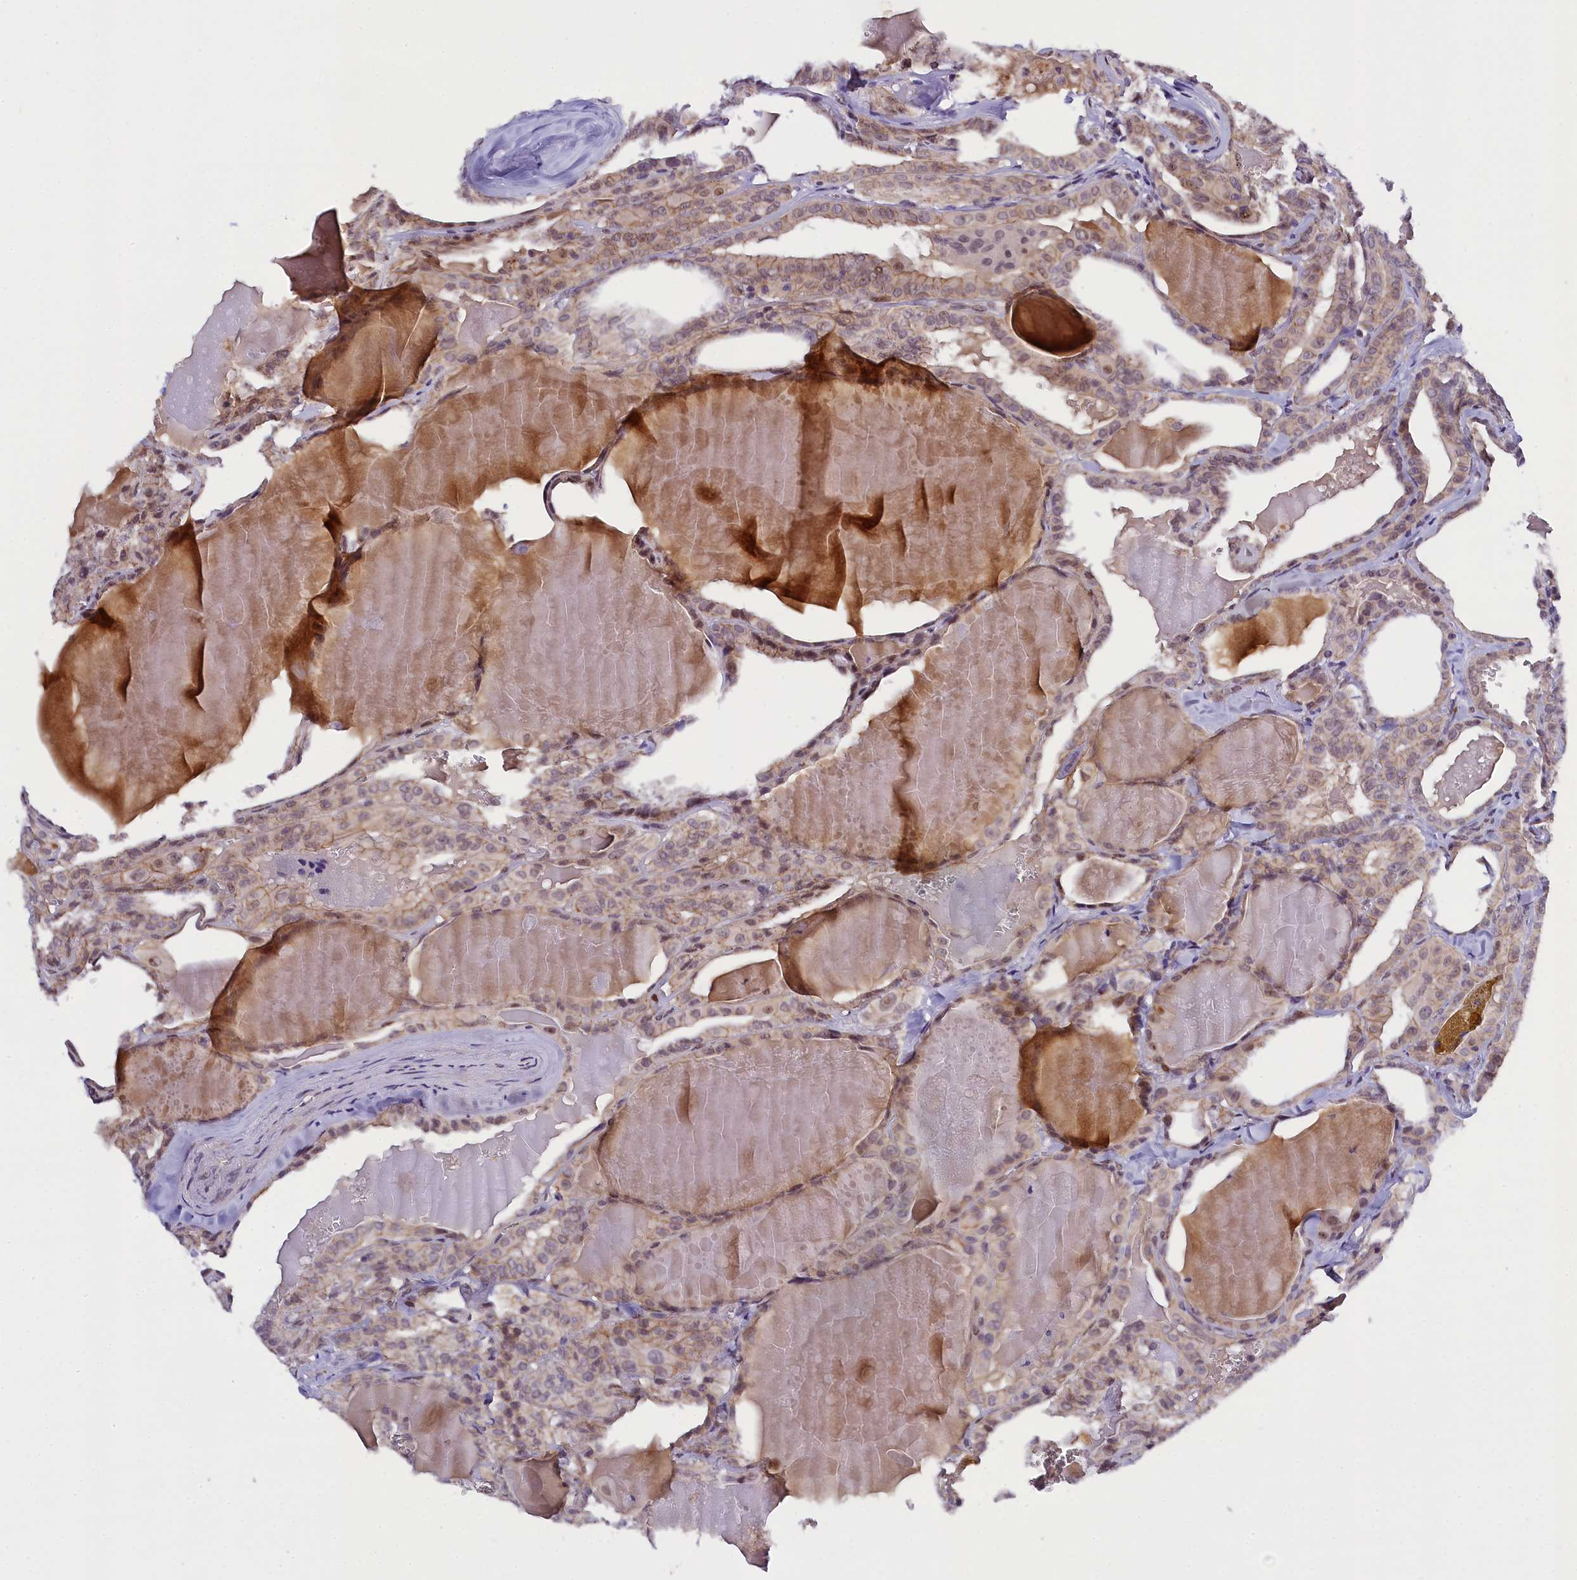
{"staining": {"intensity": "weak", "quantity": "25%-75%", "location": "cytoplasmic/membranous"}, "tissue": "thyroid cancer", "cell_type": "Tumor cells", "image_type": "cancer", "snomed": [{"axis": "morphology", "description": "Papillary adenocarcinoma, NOS"}, {"axis": "topography", "description": "Thyroid gland"}], "caption": "Human thyroid cancer (papillary adenocarcinoma) stained with a protein marker exhibits weak staining in tumor cells.", "gene": "ENKD1", "patient": {"sex": "male", "age": 52}}